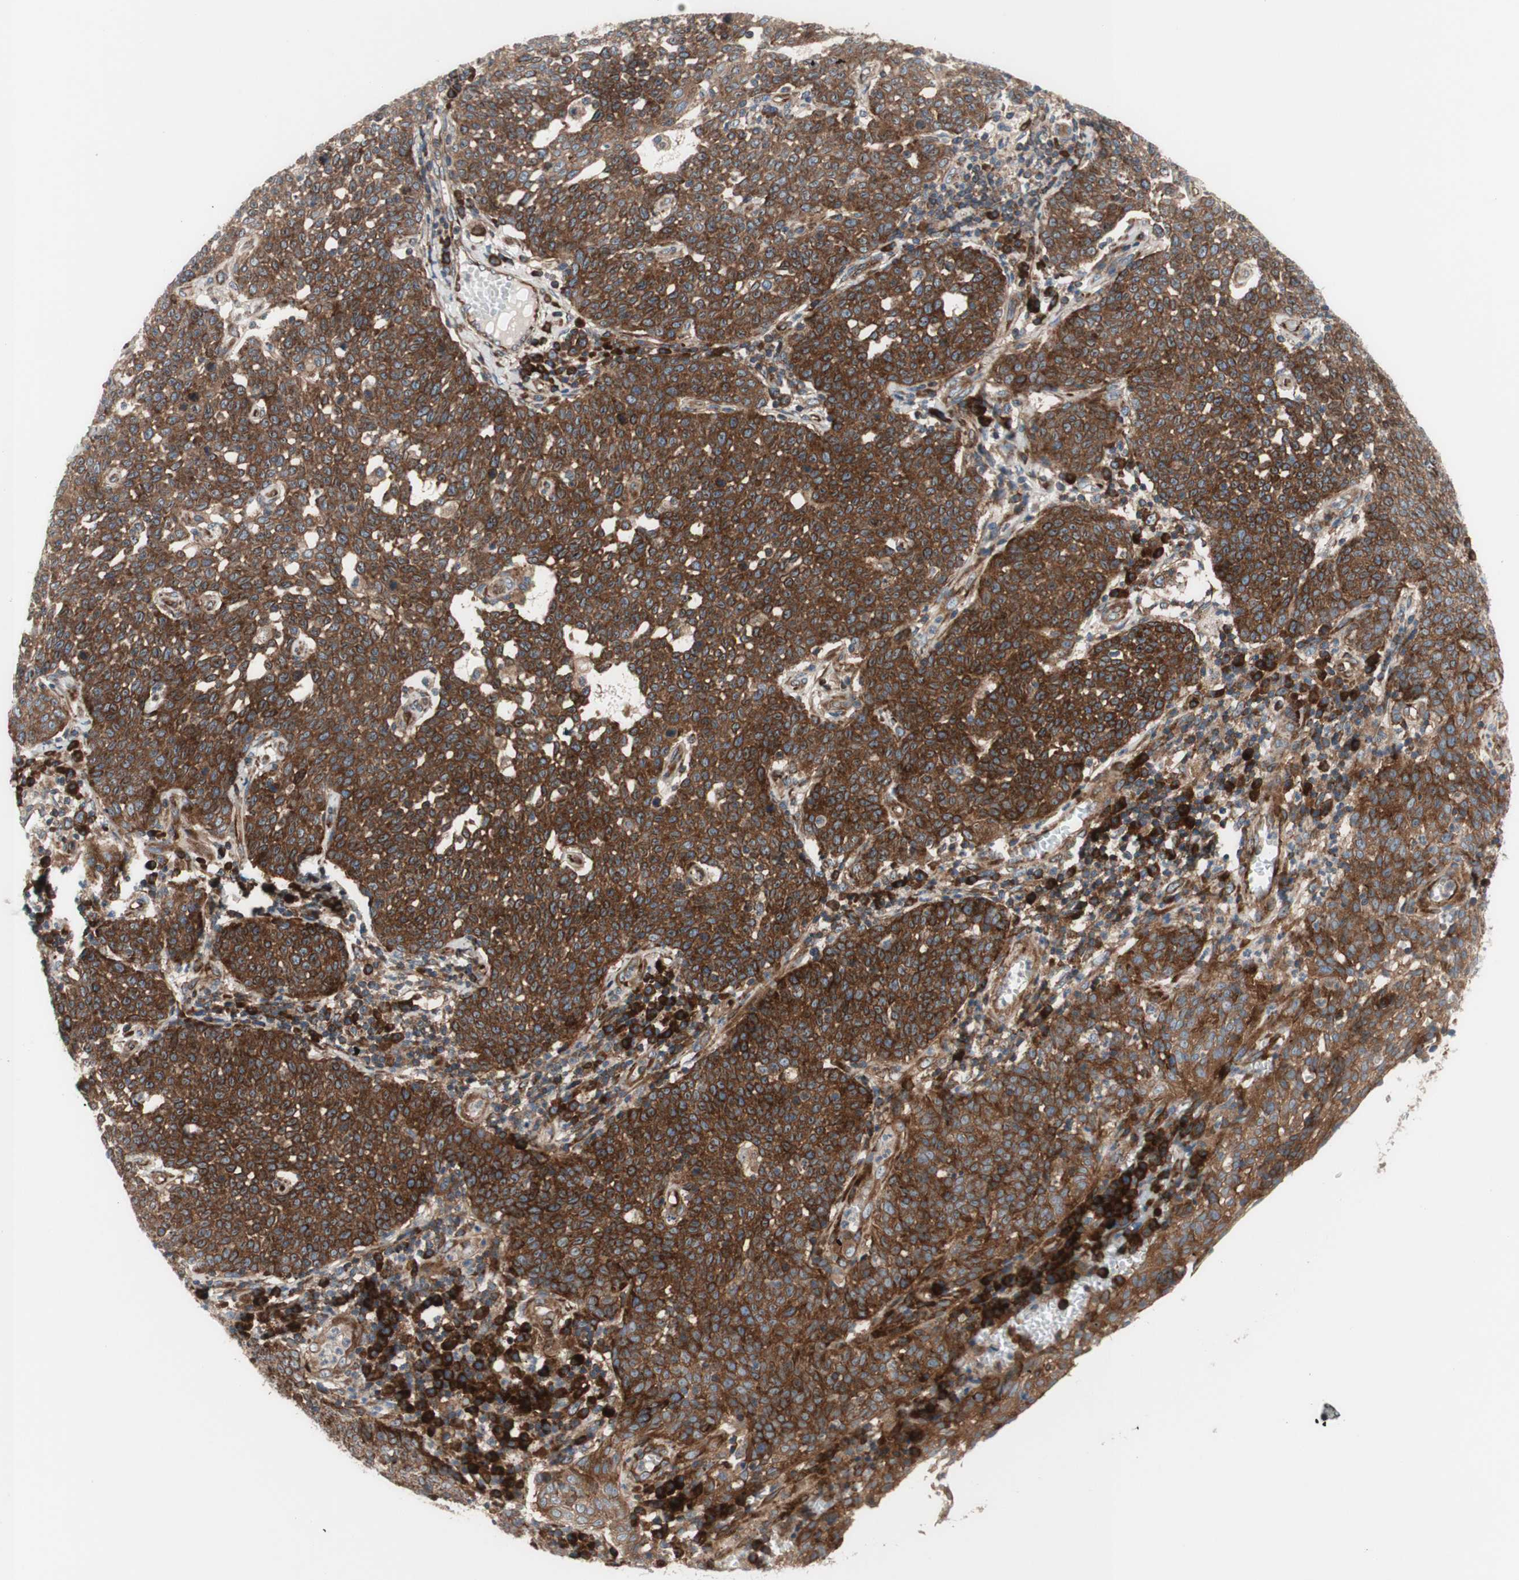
{"staining": {"intensity": "moderate", "quantity": ">75%", "location": "cytoplasmic/membranous"}, "tissue": "cervical cancer", "cell_type": "Tumor cells", "image_type": "cancer", "snomed": [{"axis": "morphology", "description": "Squamous cell carcinoma, NOS"}, {"axis": "topography", "description": "Cervix"}], "caption": "Cervical squamous cell carcinoma tissue demonstrates moderate cytoplasmic/membranous staining in about >75% of tumor cells", "gene": "CCN4", "patient": {"sex": "female", "age": 34}}